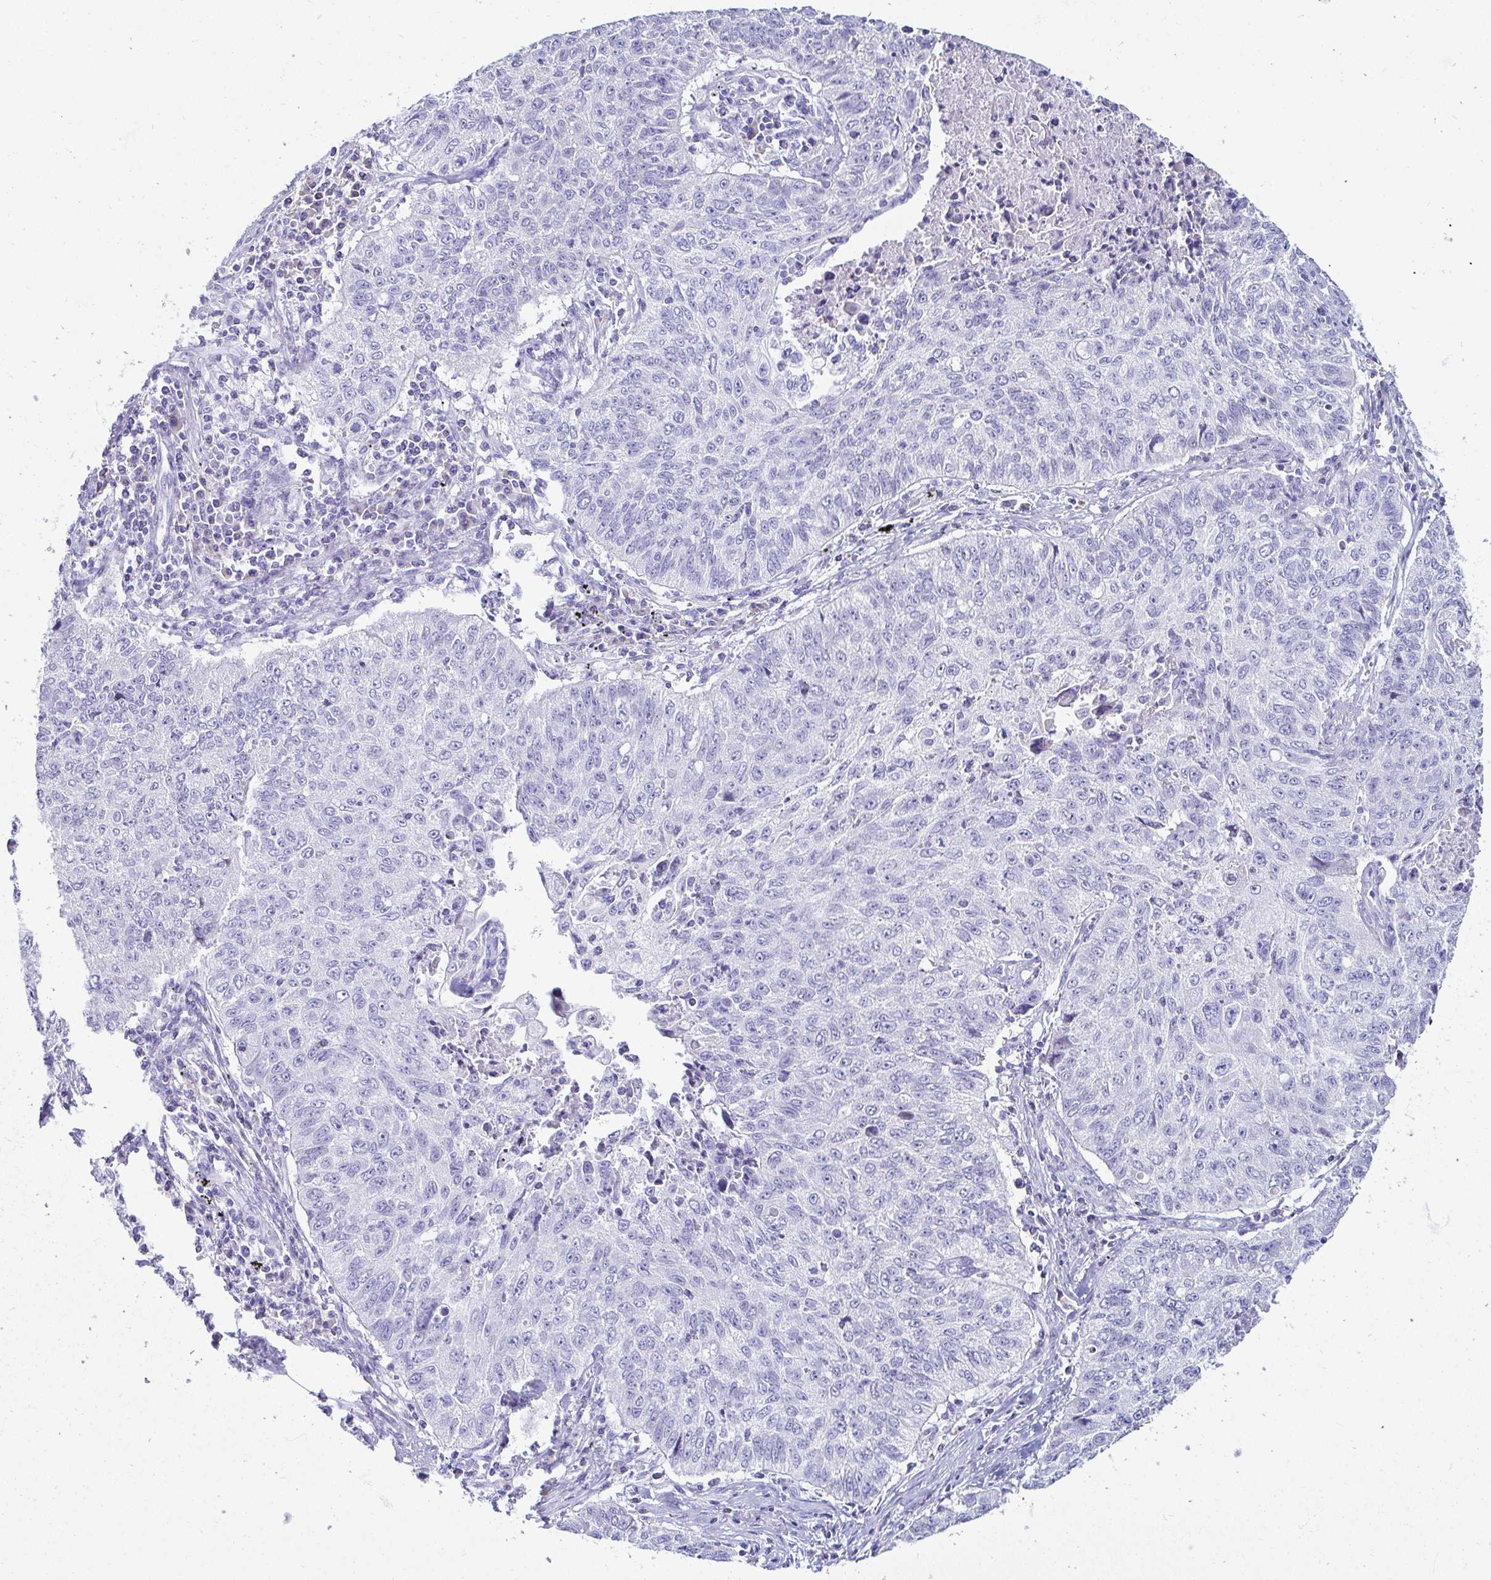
{"staining": {"intensity": "negative", "quantity": "none", "location": "none"}, "tissue": "lung cancer", "cell_type": "Tumor cells", "image_type": "cancer", "snomed": [{"axis": "morphology", "description": "Normal morphology"}, {"axis": "morphology", "description": "Aneuploidy"}, {"axis": "morphology", "description": "Squamous cell carcinoma, NOS"}, {"axis": "topography", "description": "Lymph node"}, {"axis": "topography", "description": "Lung"}], "caption": "DAB immunohistochemical staining of human squamous cell carcinoma (lung) shows no significant positivity in tumor cells.", "gene": "C4orf17", "patient": {"sex": "female", "age": 76}}